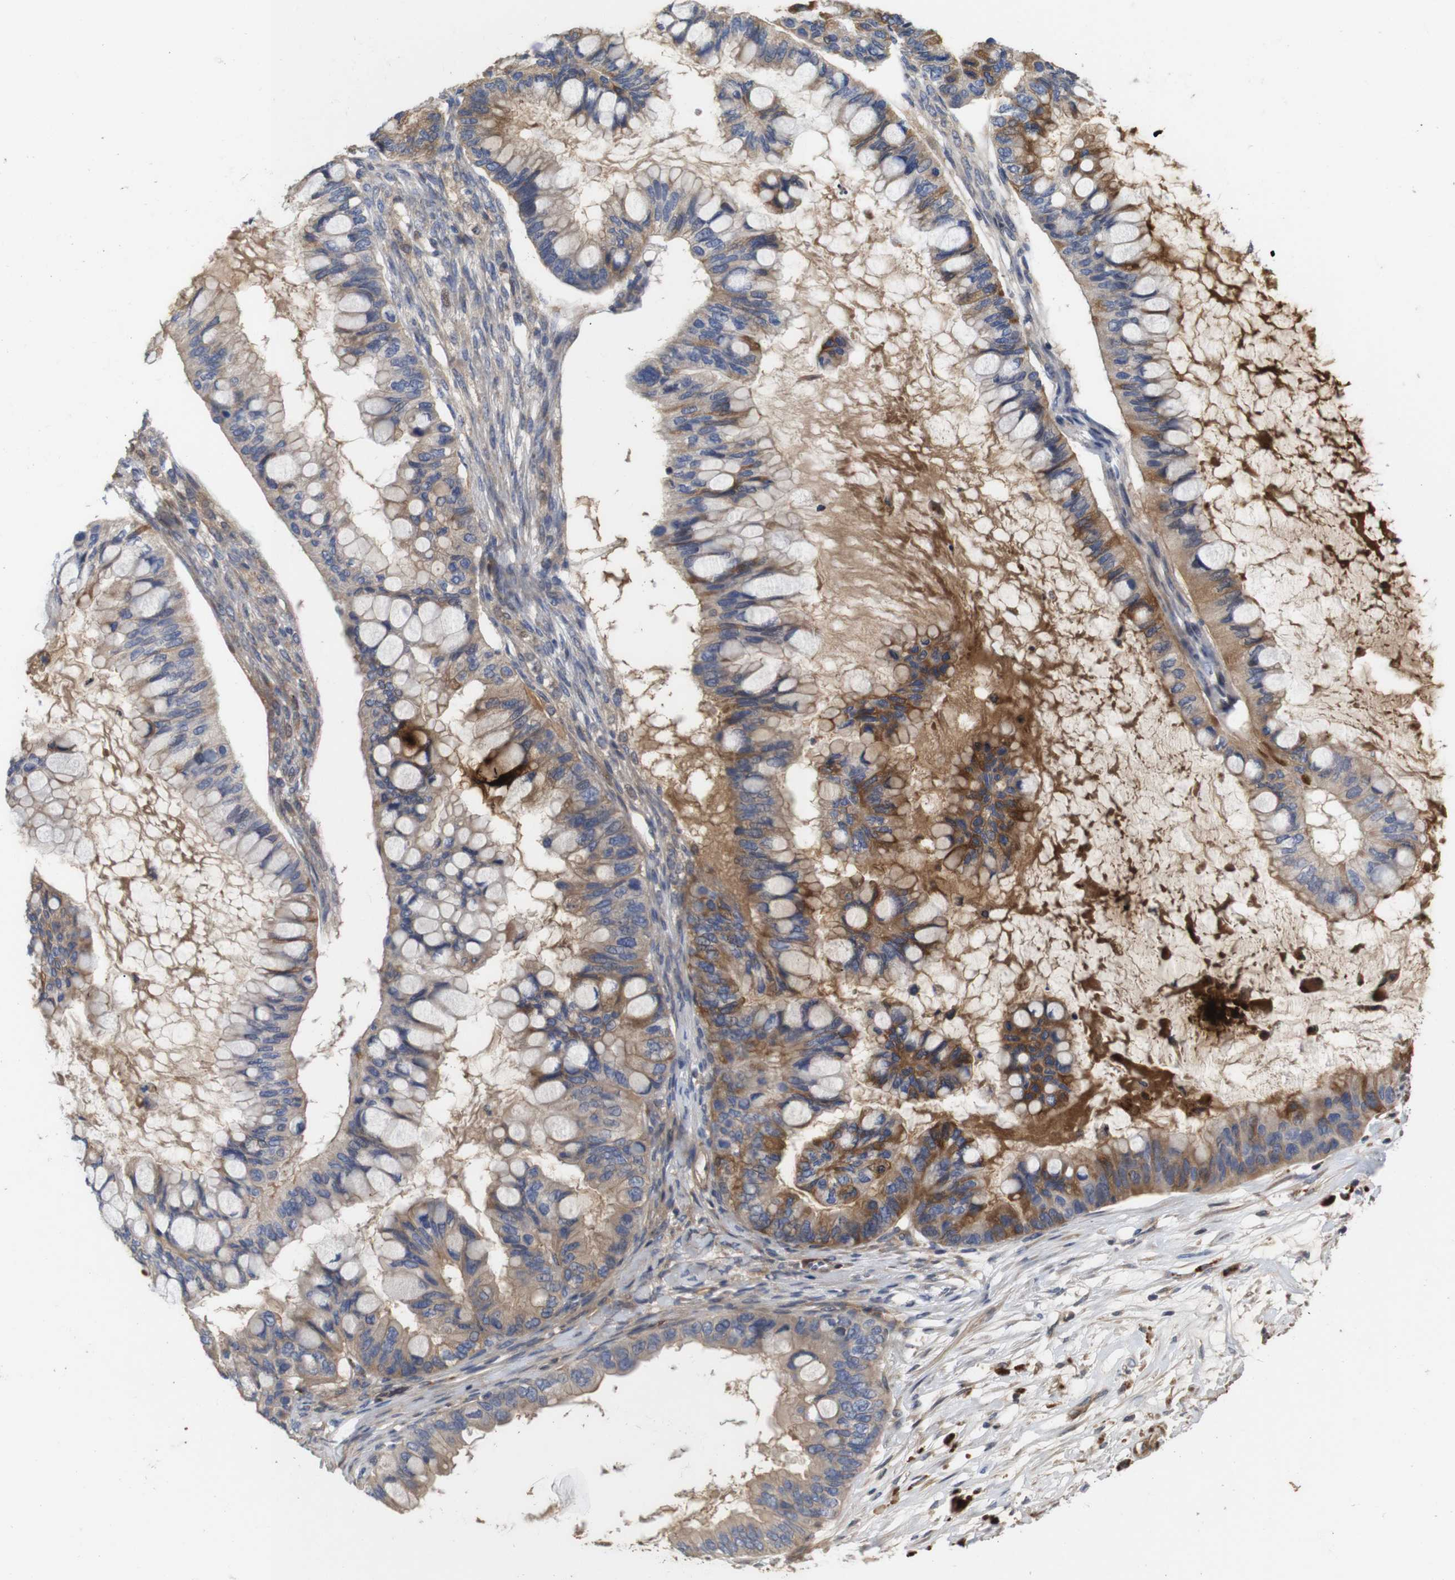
{"staining": {"intensity": "moderate", "quantity": ">75%", "location": "cytoplasmic/membranous"}, "tissue": "ovarian cancer", "cell_type": "Tumor cells", "image_type": "cancer", "snomed": [{"axis": "morphology", "description": "Cystadenocarcinoma, mucinous, NOS"}, {"axis": "topography", "description": "Ovary"}], "caption": "Human ovarian cancer (mucinous cystadenocarcinoma) stained with a protein marker exhibits moderate staining in tumor cells.", "gene": "SPRY3", "patient": {"sex": "female", "age": 80}}